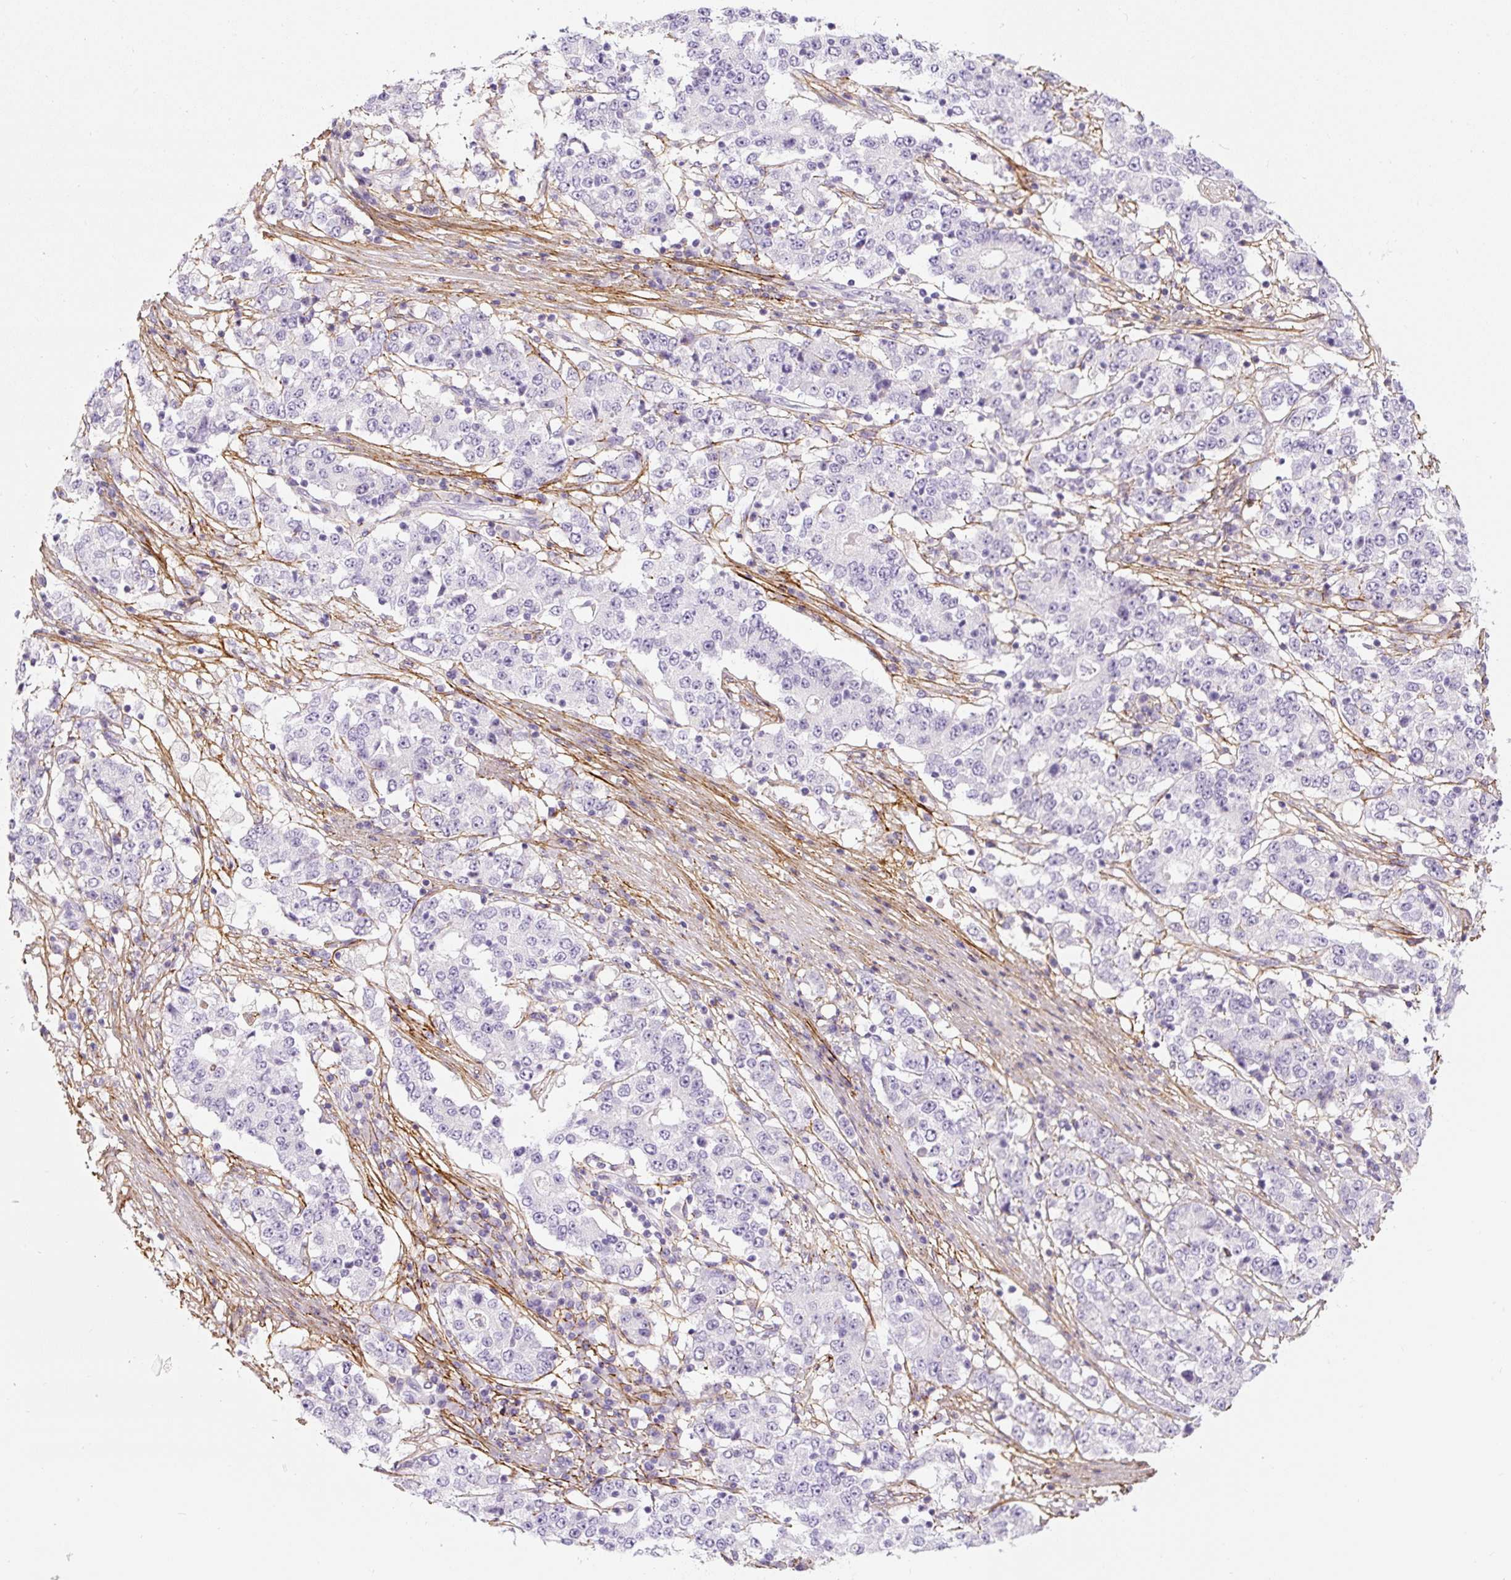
{"staining": {"intensity": "negative", "quantity": "none", "location": "none"}, "tissue": "stomach cancer", "cell_type": "Tumor cells", "image_type": "cancer", "snomed": [{"axis": "morphology", "description": "Adenocarcinoma, NOS"}, {"axis": "topography", "description": "Stomach"}], "caption": "Protein analysis of adenocarcinoma (stomach) displays no significant expression in tumor cells.", "gene": "FBN1", "patient": {"sex": "male", "age": 59}}